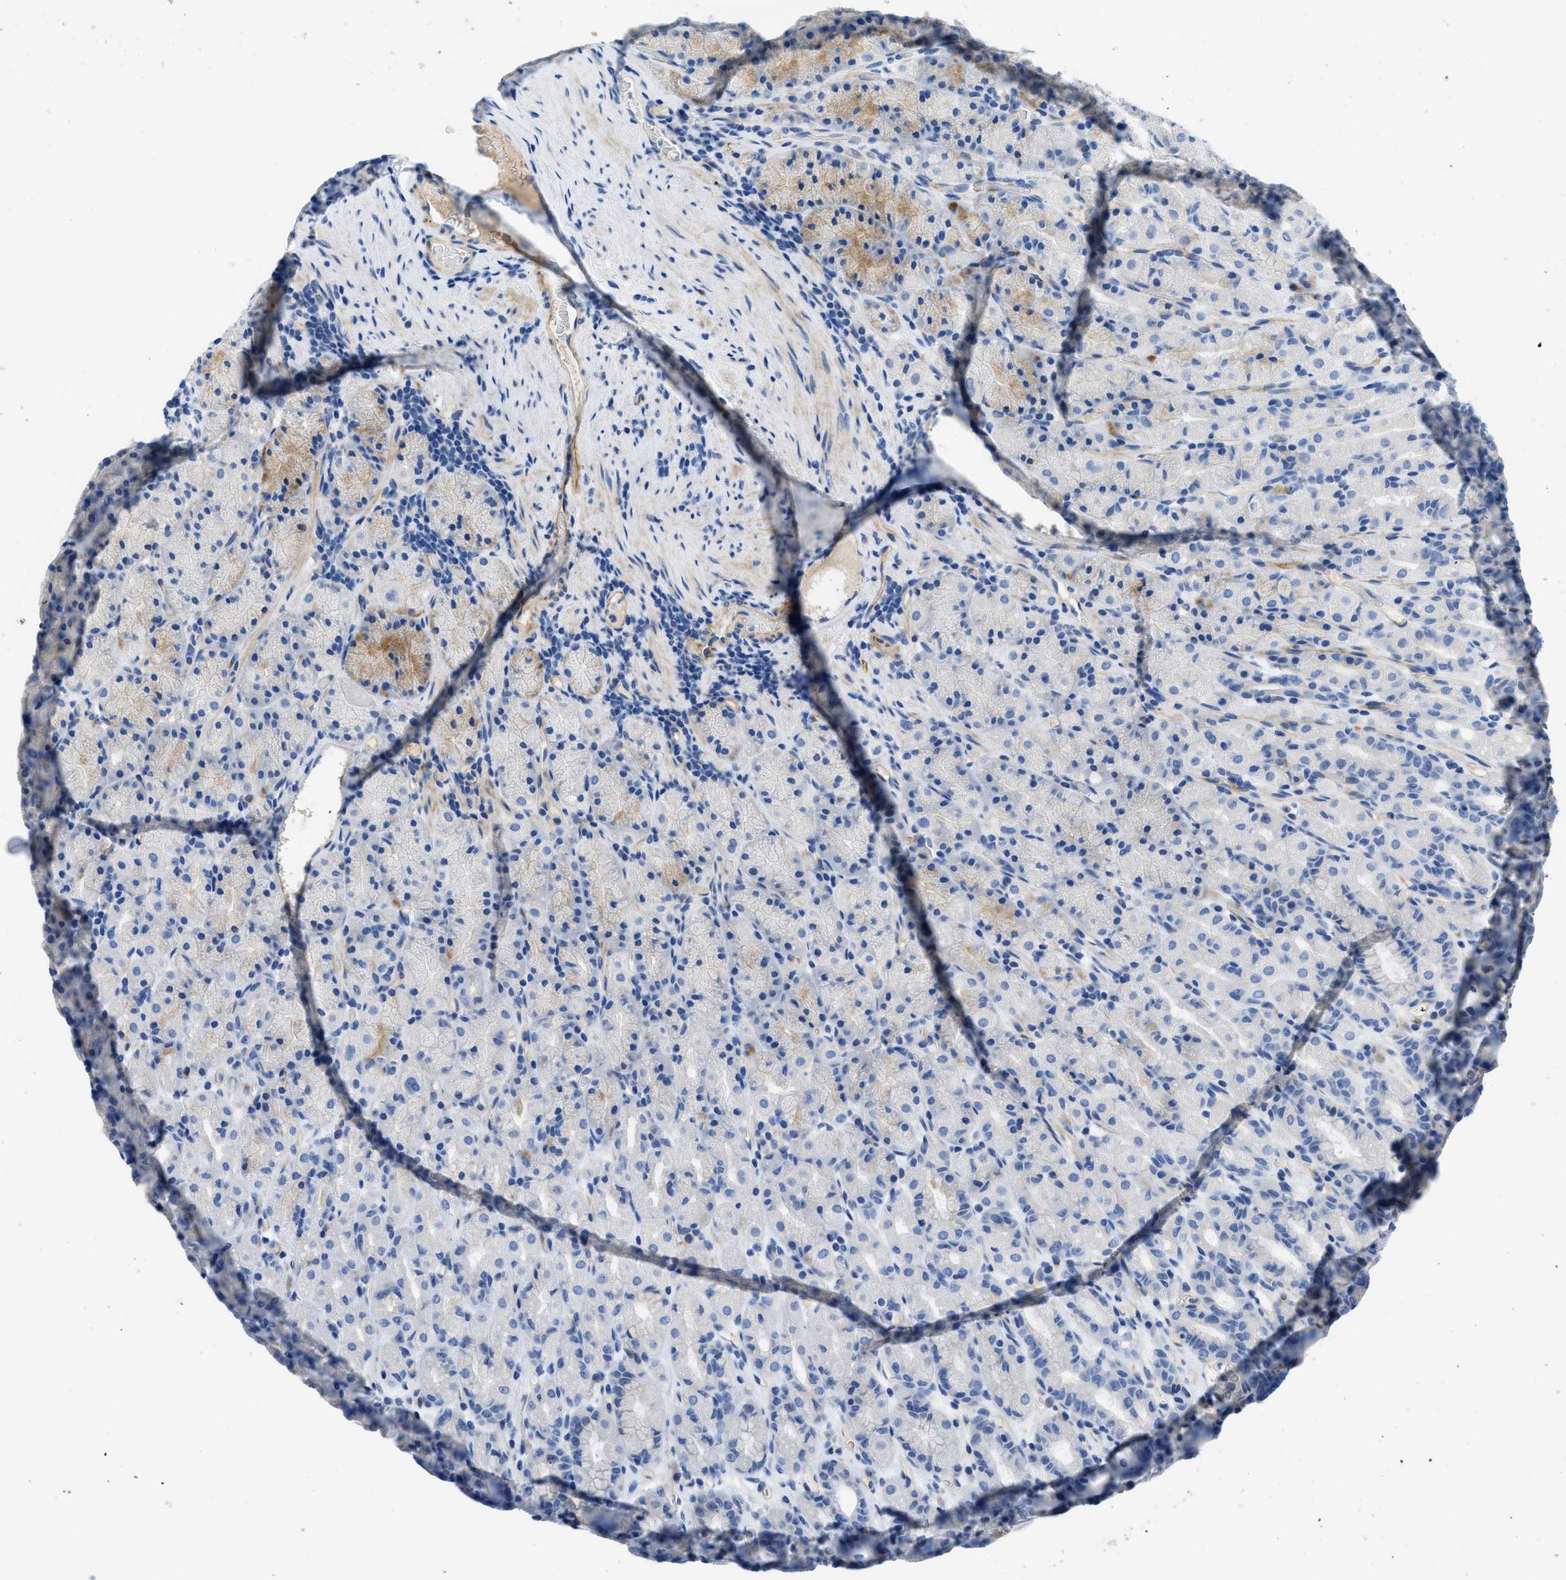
{"staining": {"intensity": "weak", "quantity": "<25%", "location": "cytoplasmic/membranous"}, "tissue": "stomach", "cell_type": "Glandular cells", "image_type": "normal", "snomed": [{"axis": "morphology", "description": "Normal tissue, NOS"}, {"axis": "topography", "description": "Stomach, upper"}], "caption": "This is an IHC image of unremarkable human stomach. There is no positivity in glandular cells.", "gene": "XCR1", "patient": {"sex": "male", "age": 68}}